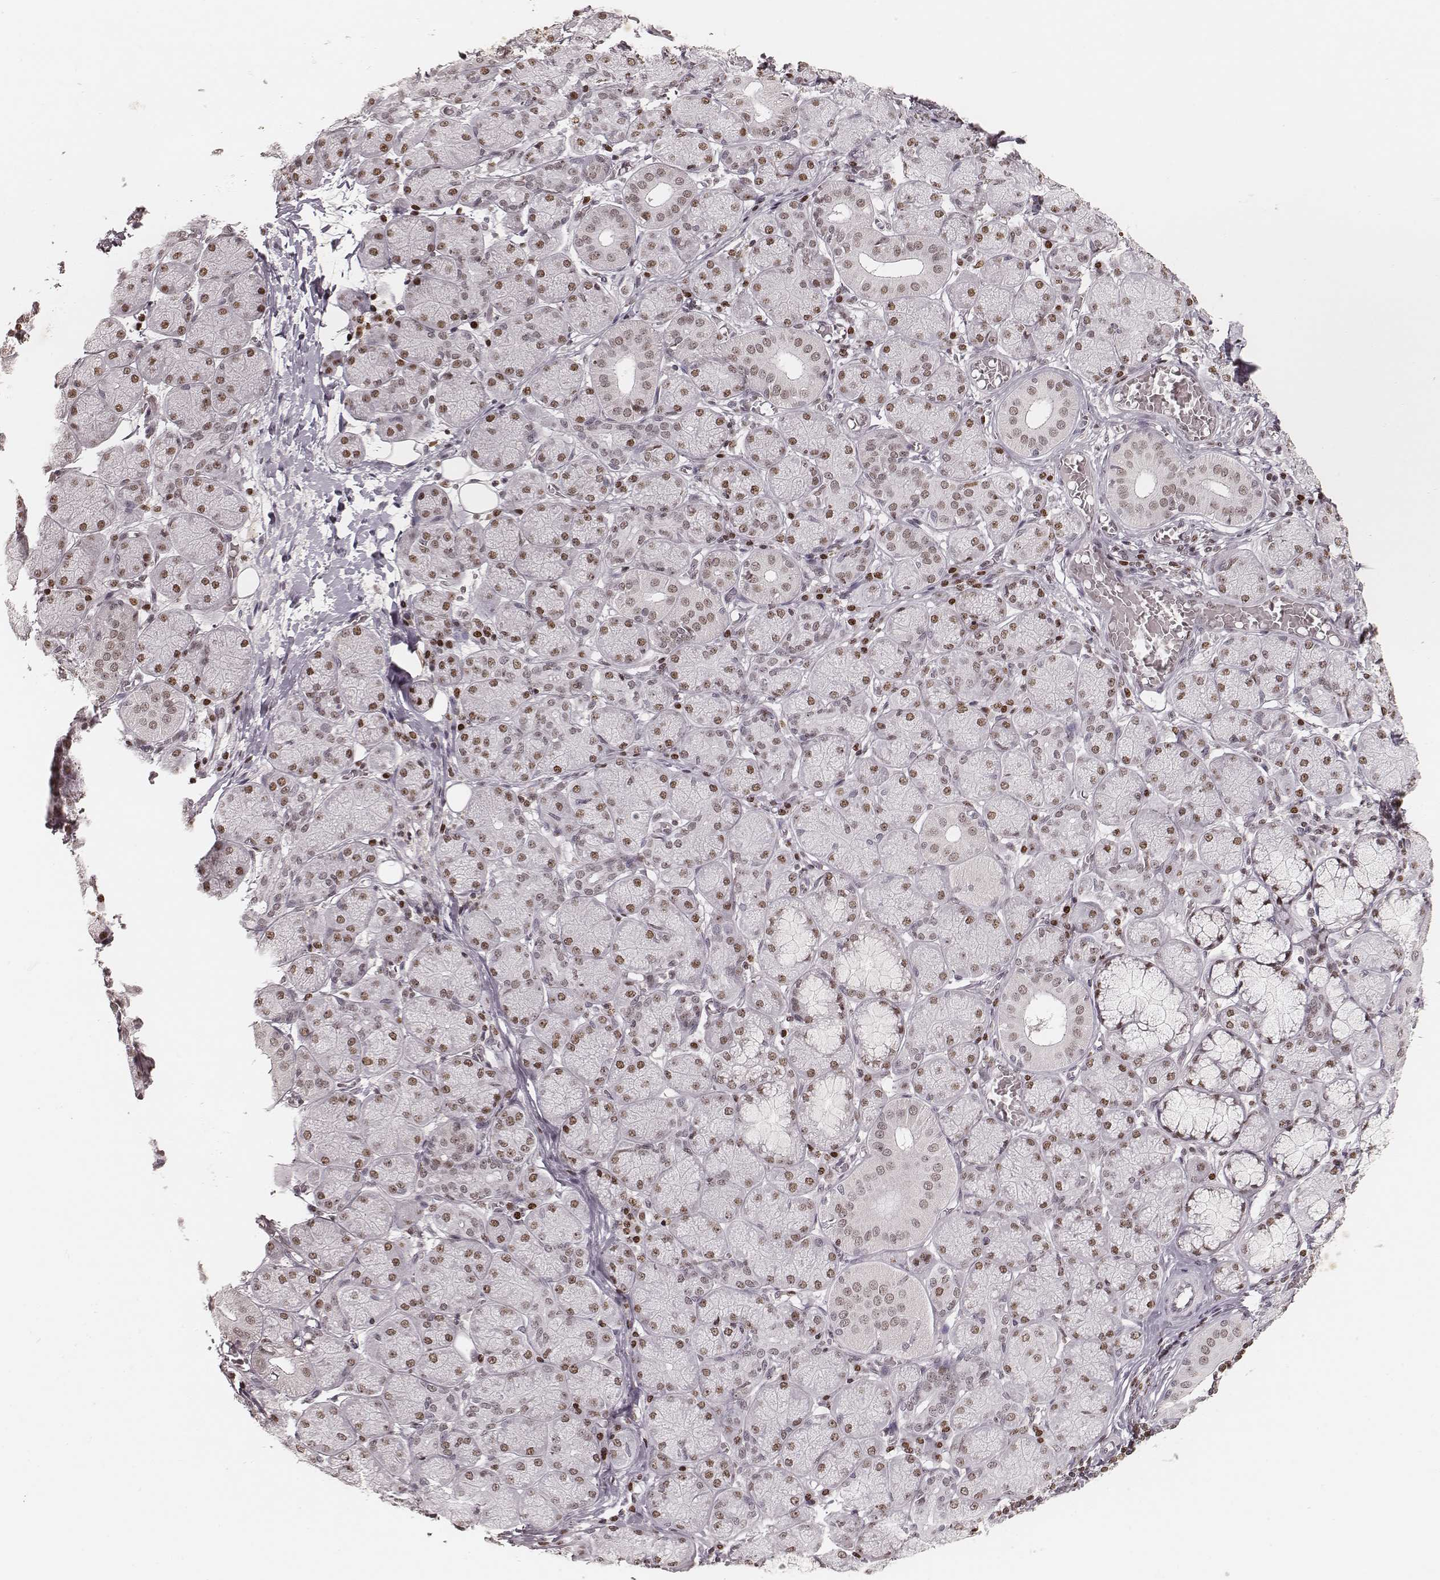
{"staining": {"intensity": "strong", "quantity": ">75%", "location": "nuclear"}, "tissue": "salivary gland", "cell_type": "Glandular cells", "image_type": "normal", "snomed": [{"axis": "morphology", "description": "Normal tissue, NOS"}, {"axis": "topography", "description": "Salivary gland"}, {"axis": "topography", "description": "Peripheral nerve tissue"}], "caption": "DAB immunohistochemical staining of benign salivary gland reveals strong nuclear protein expression in approximately >75% of glandular cells.", "gene": "PARP1", "patient": {"sex": "female", "age": 24}}